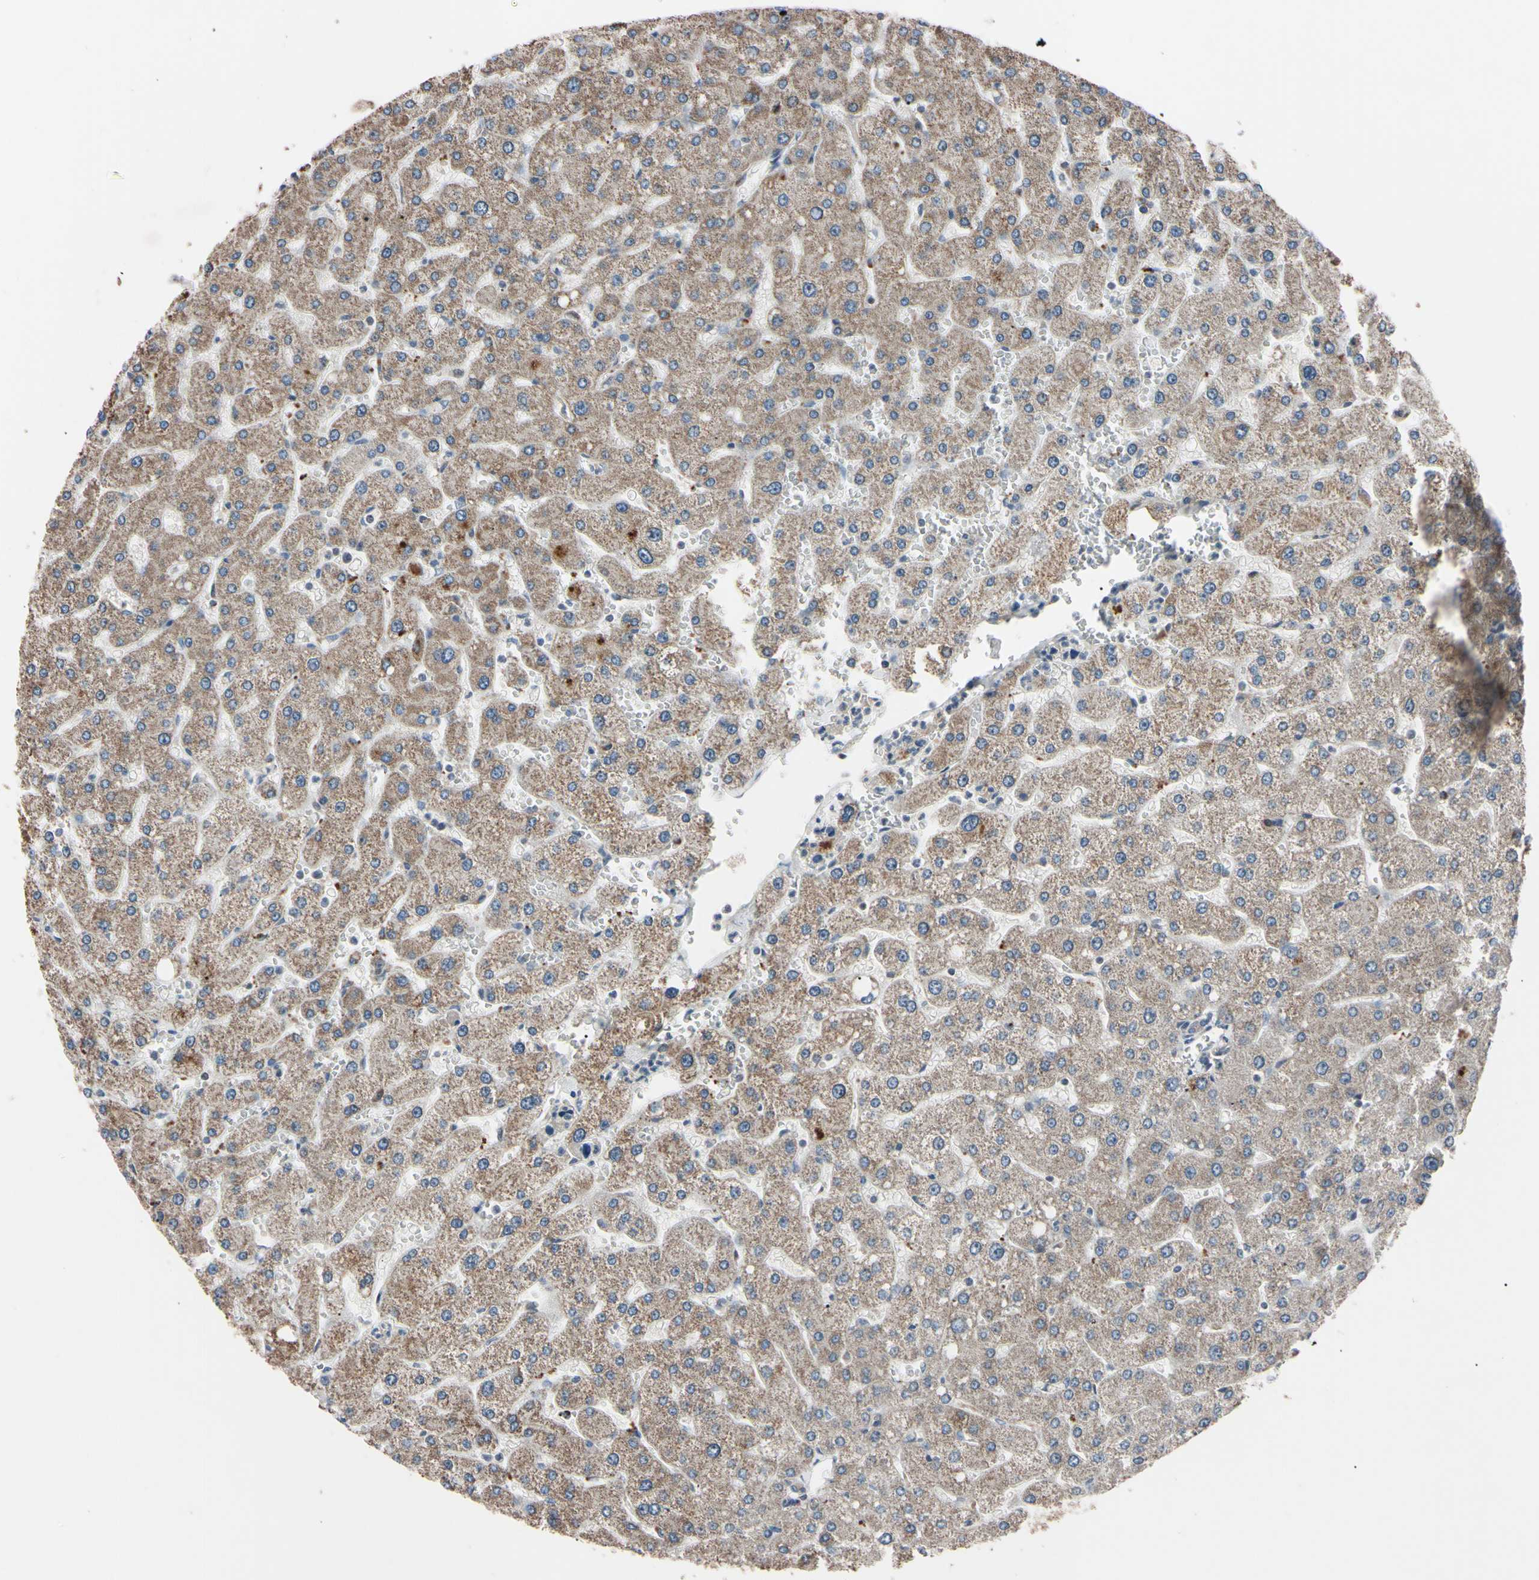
{"staining": {"intensity": "negative", "quantity": "none", "location": "none"}, "tissue": "liver", "cell_type": "Cholangiocytes", "image_type": "normal", "snomed": [{"axis": "morphology", "description": "Normal tissue, NOS"}, {"axis": "topography", "description": "Liver"}], "caption": "IHC photomicrograph of normal liver: human liver stained with DAB reveals no significant protein positivity in cholangiocytes.", "gene": "TNFRSF1A", "patient": {"sex": "male", "age": 55}}